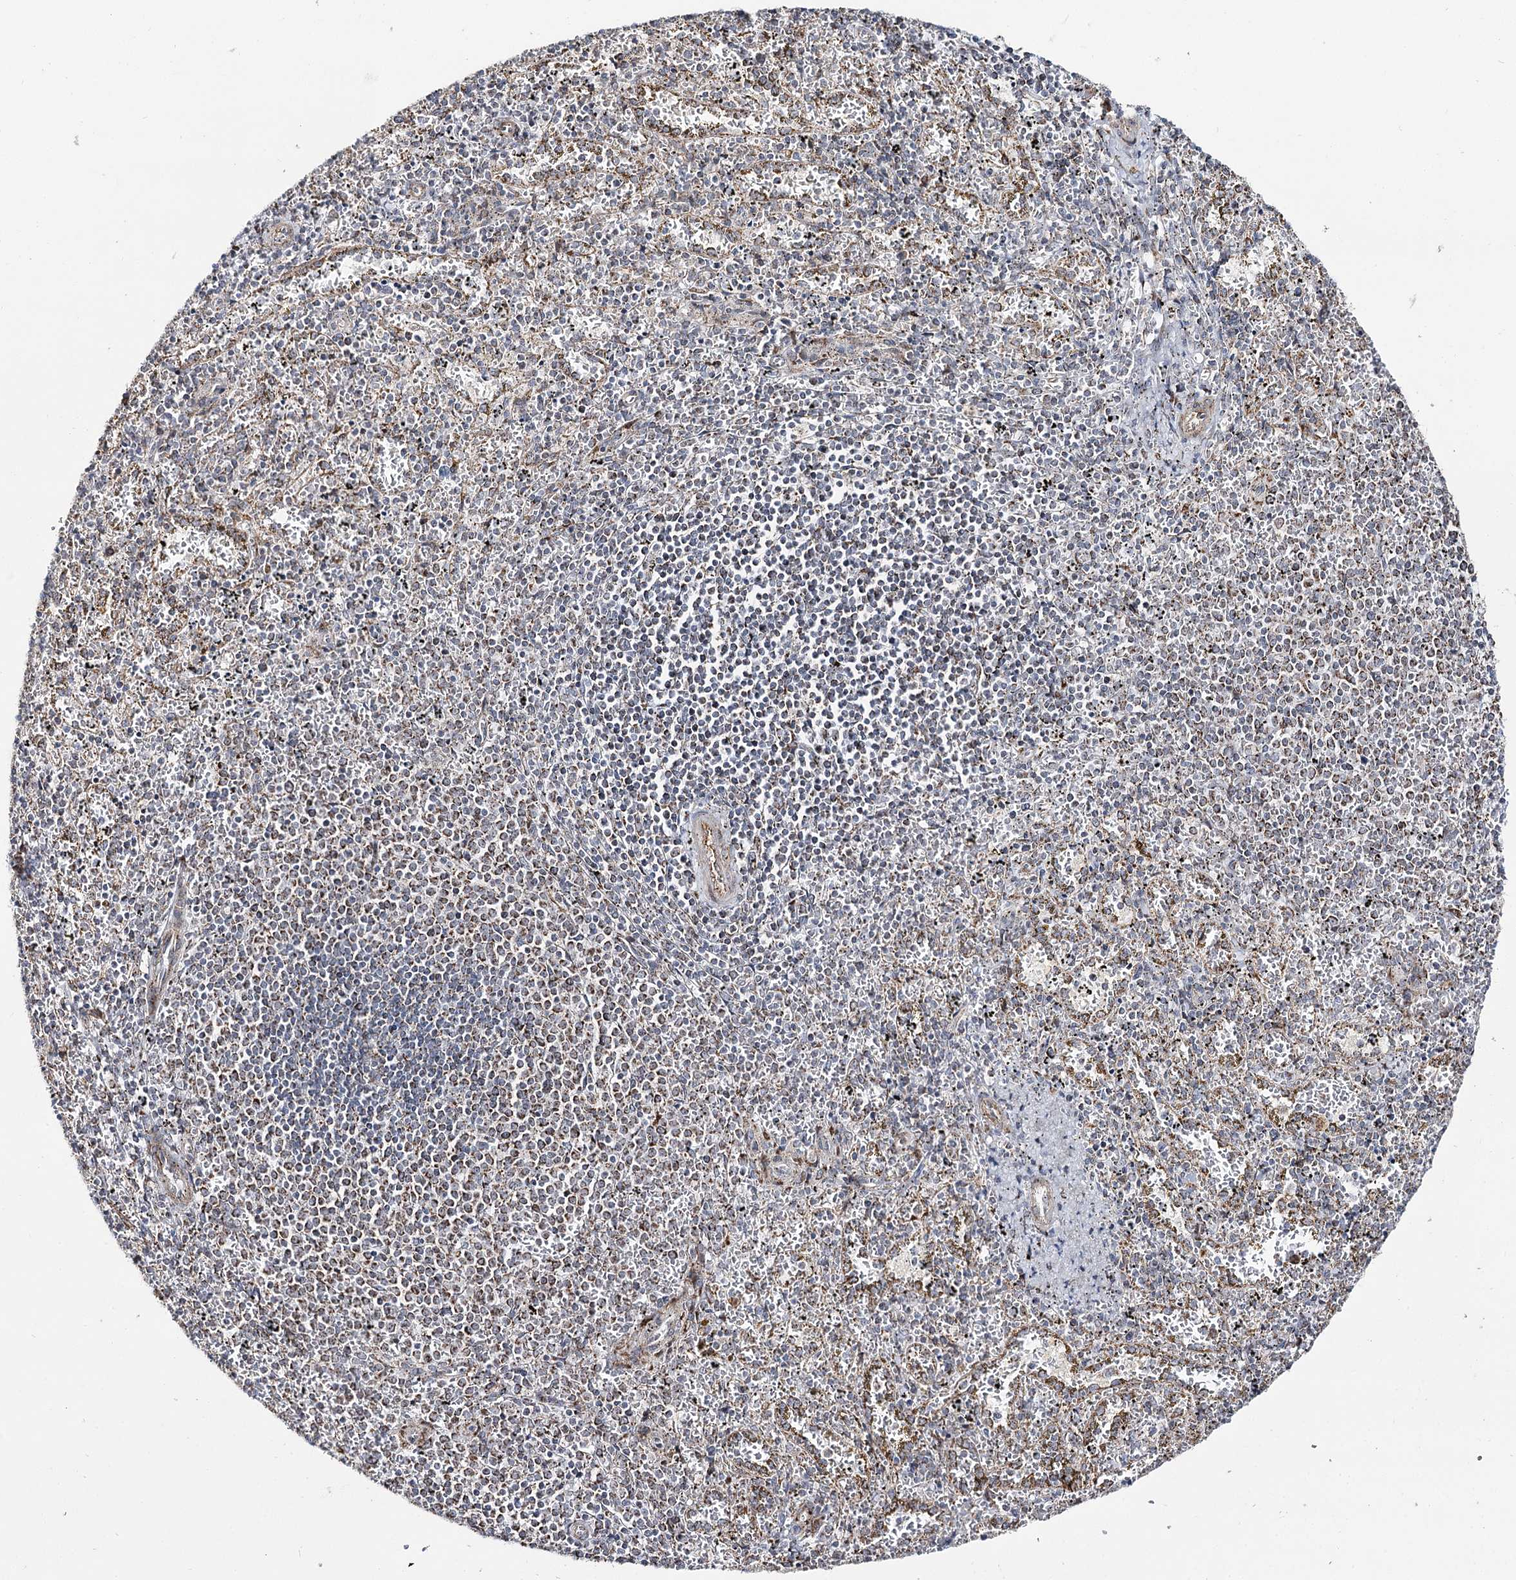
{"staining": {"intensity": "weak", "quantity": "<25%", "location": "cytoplasmic/membranous"}, "tissue": "spleen", "cell_type": "Cells in red pulp", "image_type": "normal", "snomed": [{"axis": "morphology", "description": "Normal tissue, NOS"}, {"axis": "topography", "description": "Spleen"}], "caption": "This photomicrograph is of unremarkable spleen stained with IHC to label a protein in brown with the nuclei are counter-stained blue. There is no positivity in cells in red pulp.", "gene": "CBR4", "patient": {"sex": "male", "age": 11}}